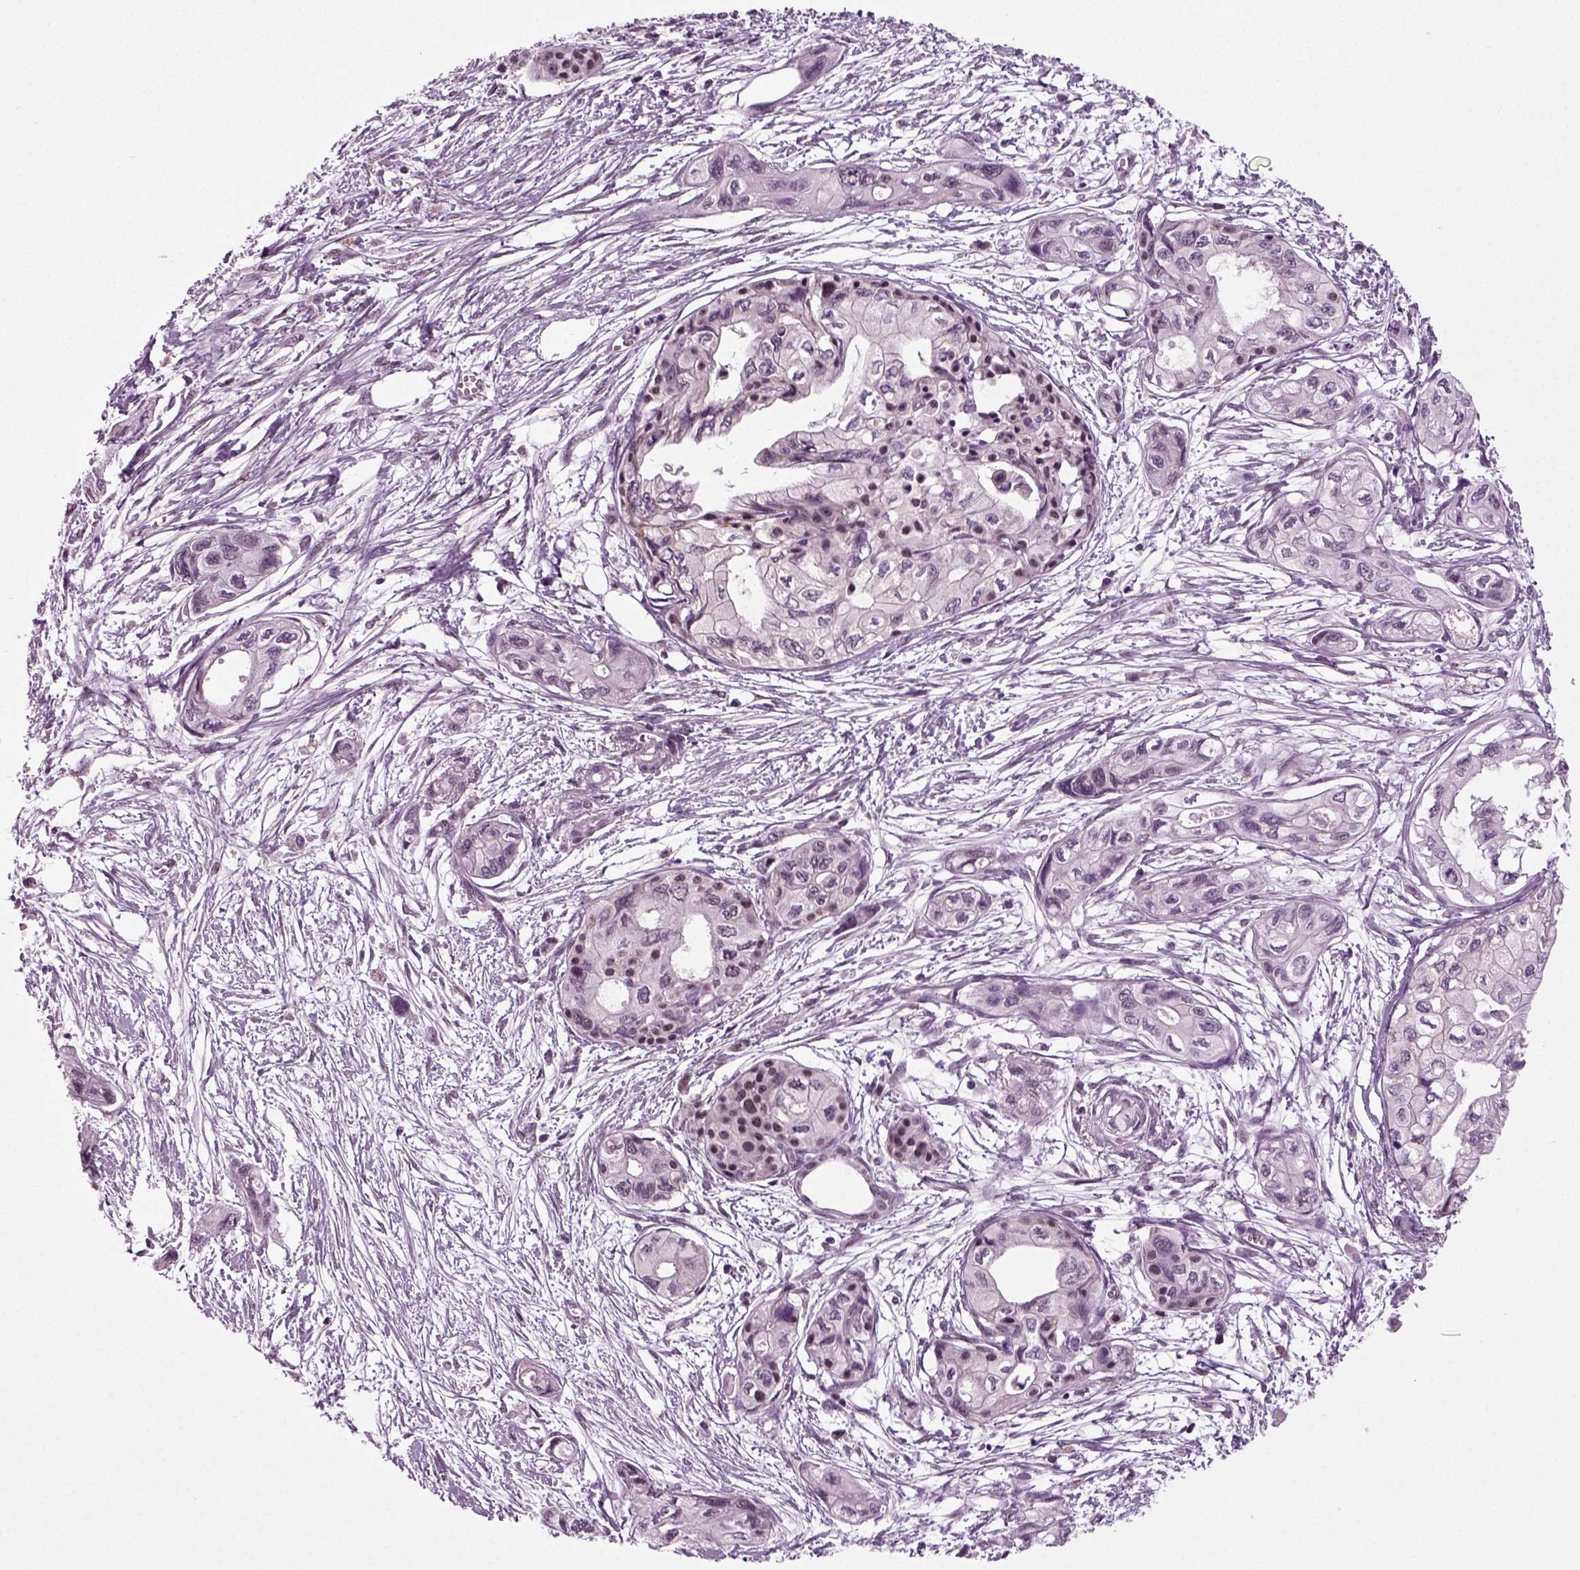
{"staining": {"intensity": "moderate", "quantity": "25%-75%", "location": "nuclear"}, "tissue": "pancreatic cancer", "cell_type": "Tumor cells", "image_type": "cancer", "snomed": [{"axis": "morphology", "description": "Adenocarcinoma, NOS"}, {"axis": "topography", "description": "Pancreas"}], "caption": "This image demonstrates immunohistochemistry (IHC) staining of human adenocarcinoma (pancreatic), with medium moderate nuclear positivity in about 25%-75% of tumor cells.", "gene": "RCOR3", "patient": {"sex": "female", "age": 76}}